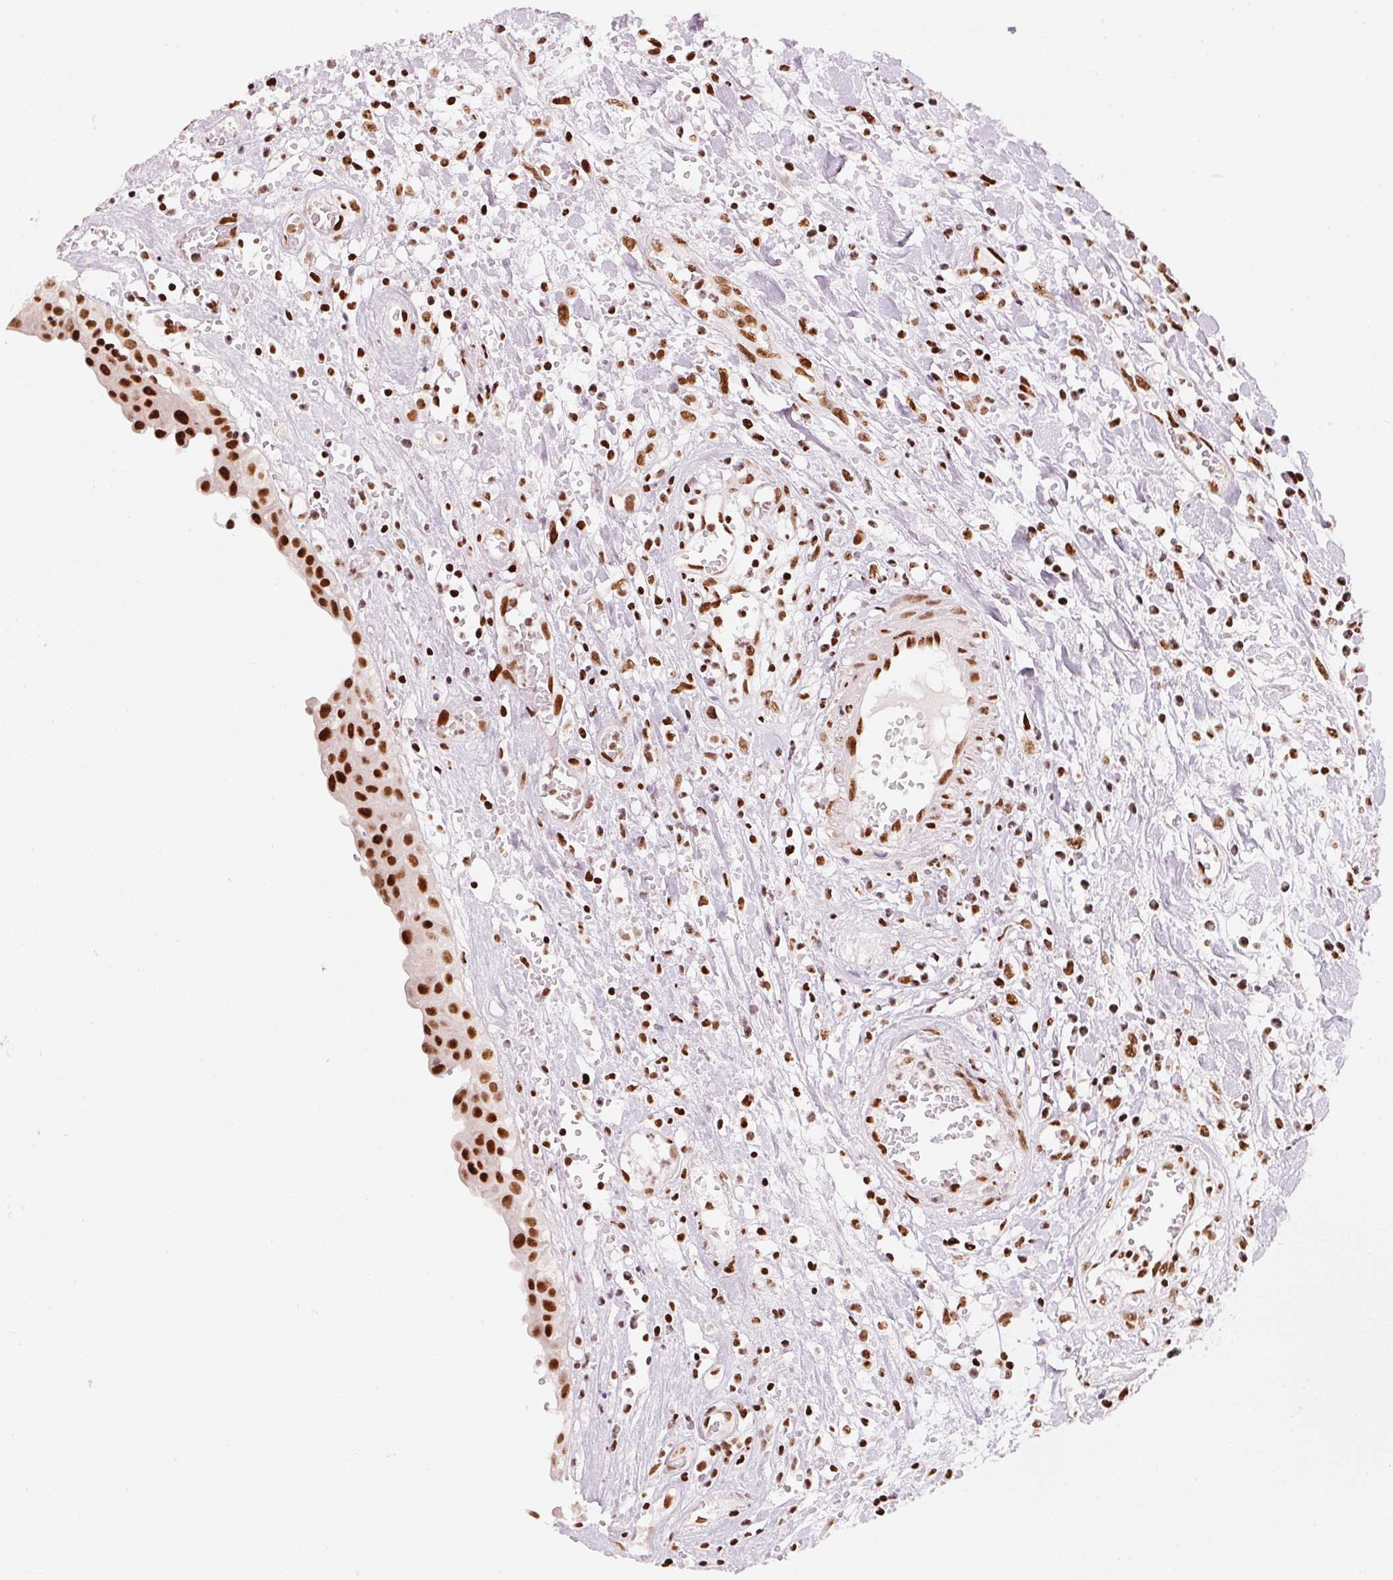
{"staining": {"intensity": "strong", "quantity": ">75%", "location": "nuclear"}, "tissue": "urinary bladder", "cell_type": "Urothelial cells", "image_type": "normal", "snomed": [{"axis": "morphology", "description": "Normal tissue, NOS"}, {"axis": "topography", "description": "Urinary bladder"}], "caption": "Immunohistochemistry of normal urinary bladder displays high levels of strong nuclear positivity in about >75% of urothelial cells.", "gene": "NXF1", "patient": {"sex": "male", "age": 64}}